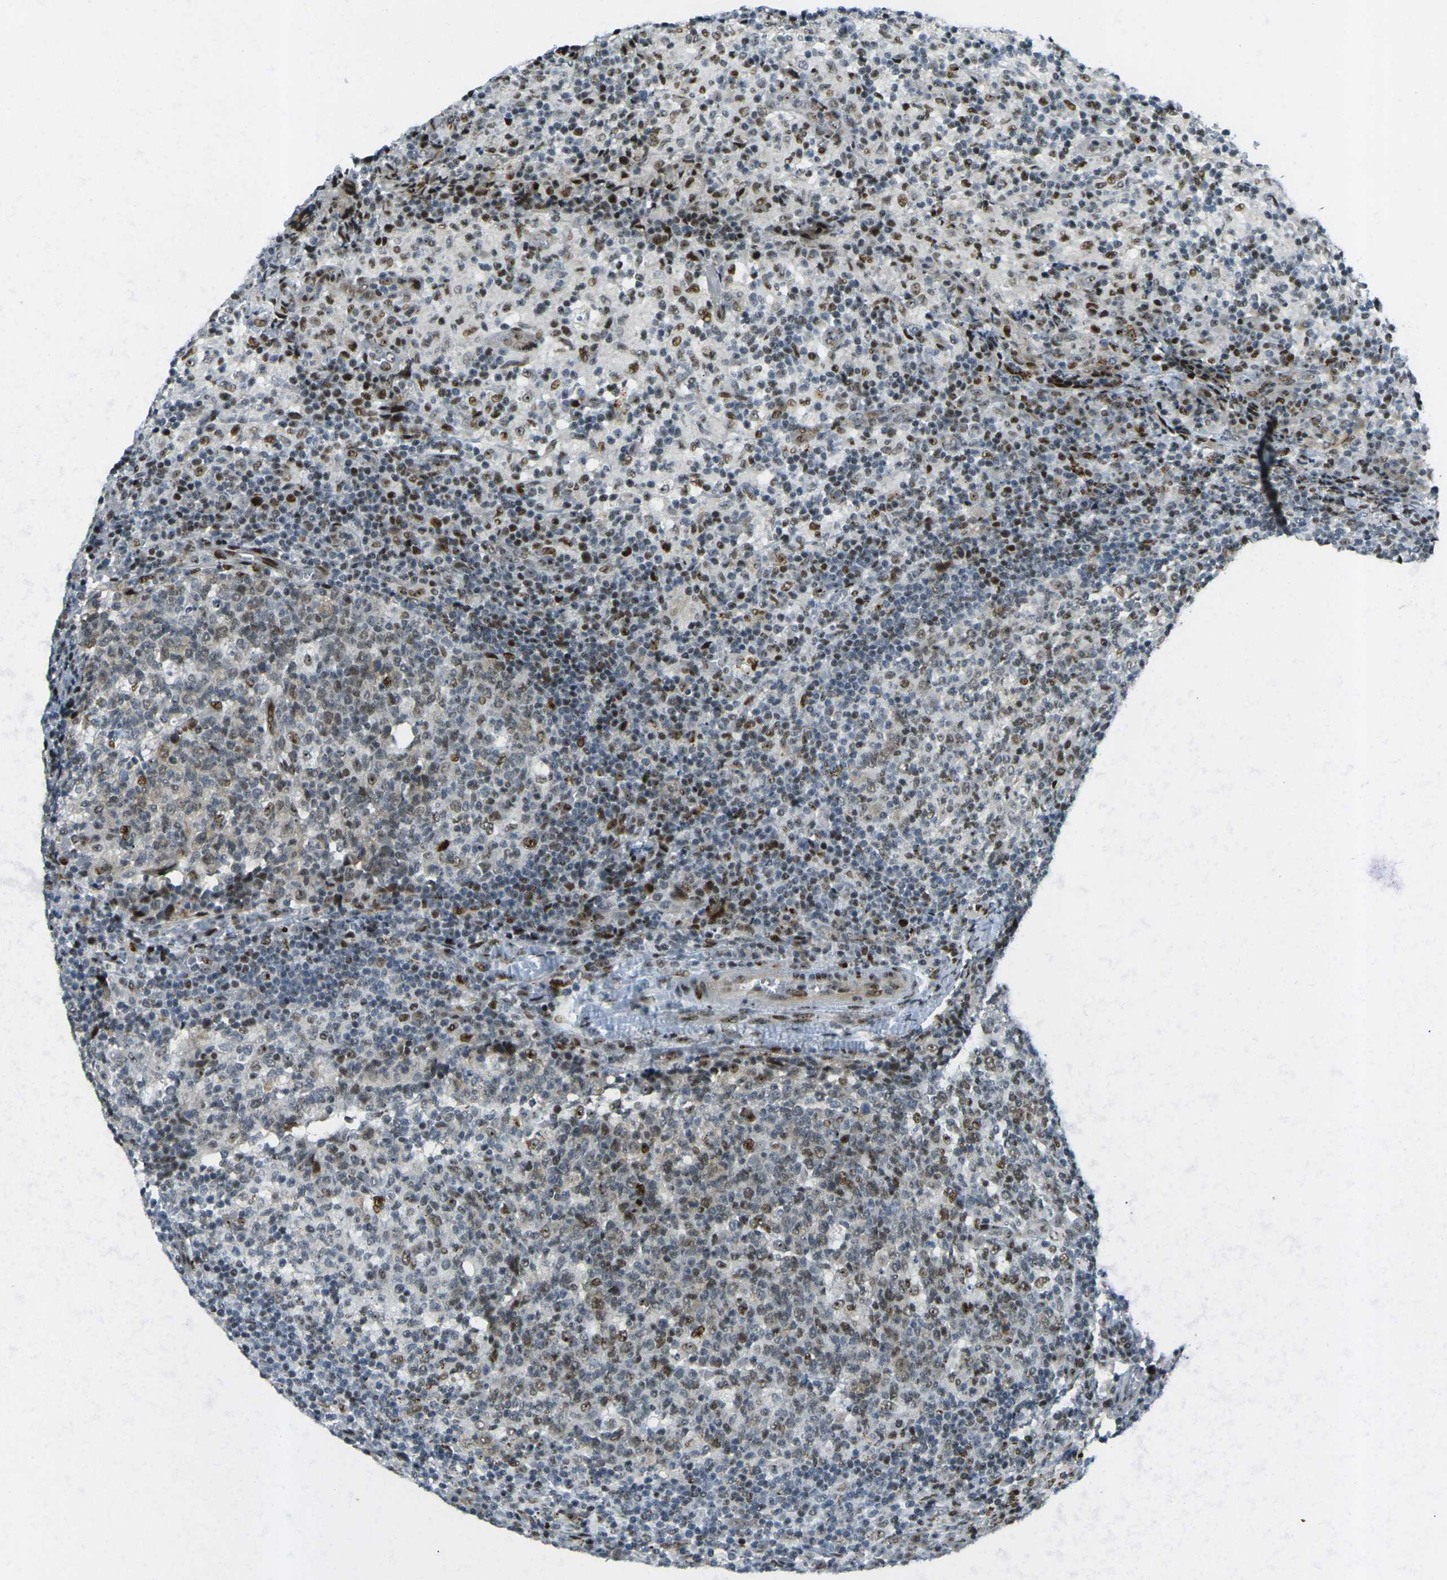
{"staining": {"intensity": "moderate", "quantity": "25%-75%", "location": "nuclear"}, "tissue": "lymph node", "cell_type": "Germinal center cells", "image_type": "normal", "snomed": [{"axis": "morphology", "description": "Normal tissue, NOS"}, {"axis": "morphology", "description": "Inflammation, NOS"}, {"axis": "topography", "description": "Lymph node"}], "caption": "A high-resolution histopathology image shows immunohistochemistry (IHC) staining of benign lymph node, which displays moderate nuclear staining in approximately 25%-75% of germinal center cells.", "gene": "UBE2C", "patient": {"sex": "male", "age": 55}}